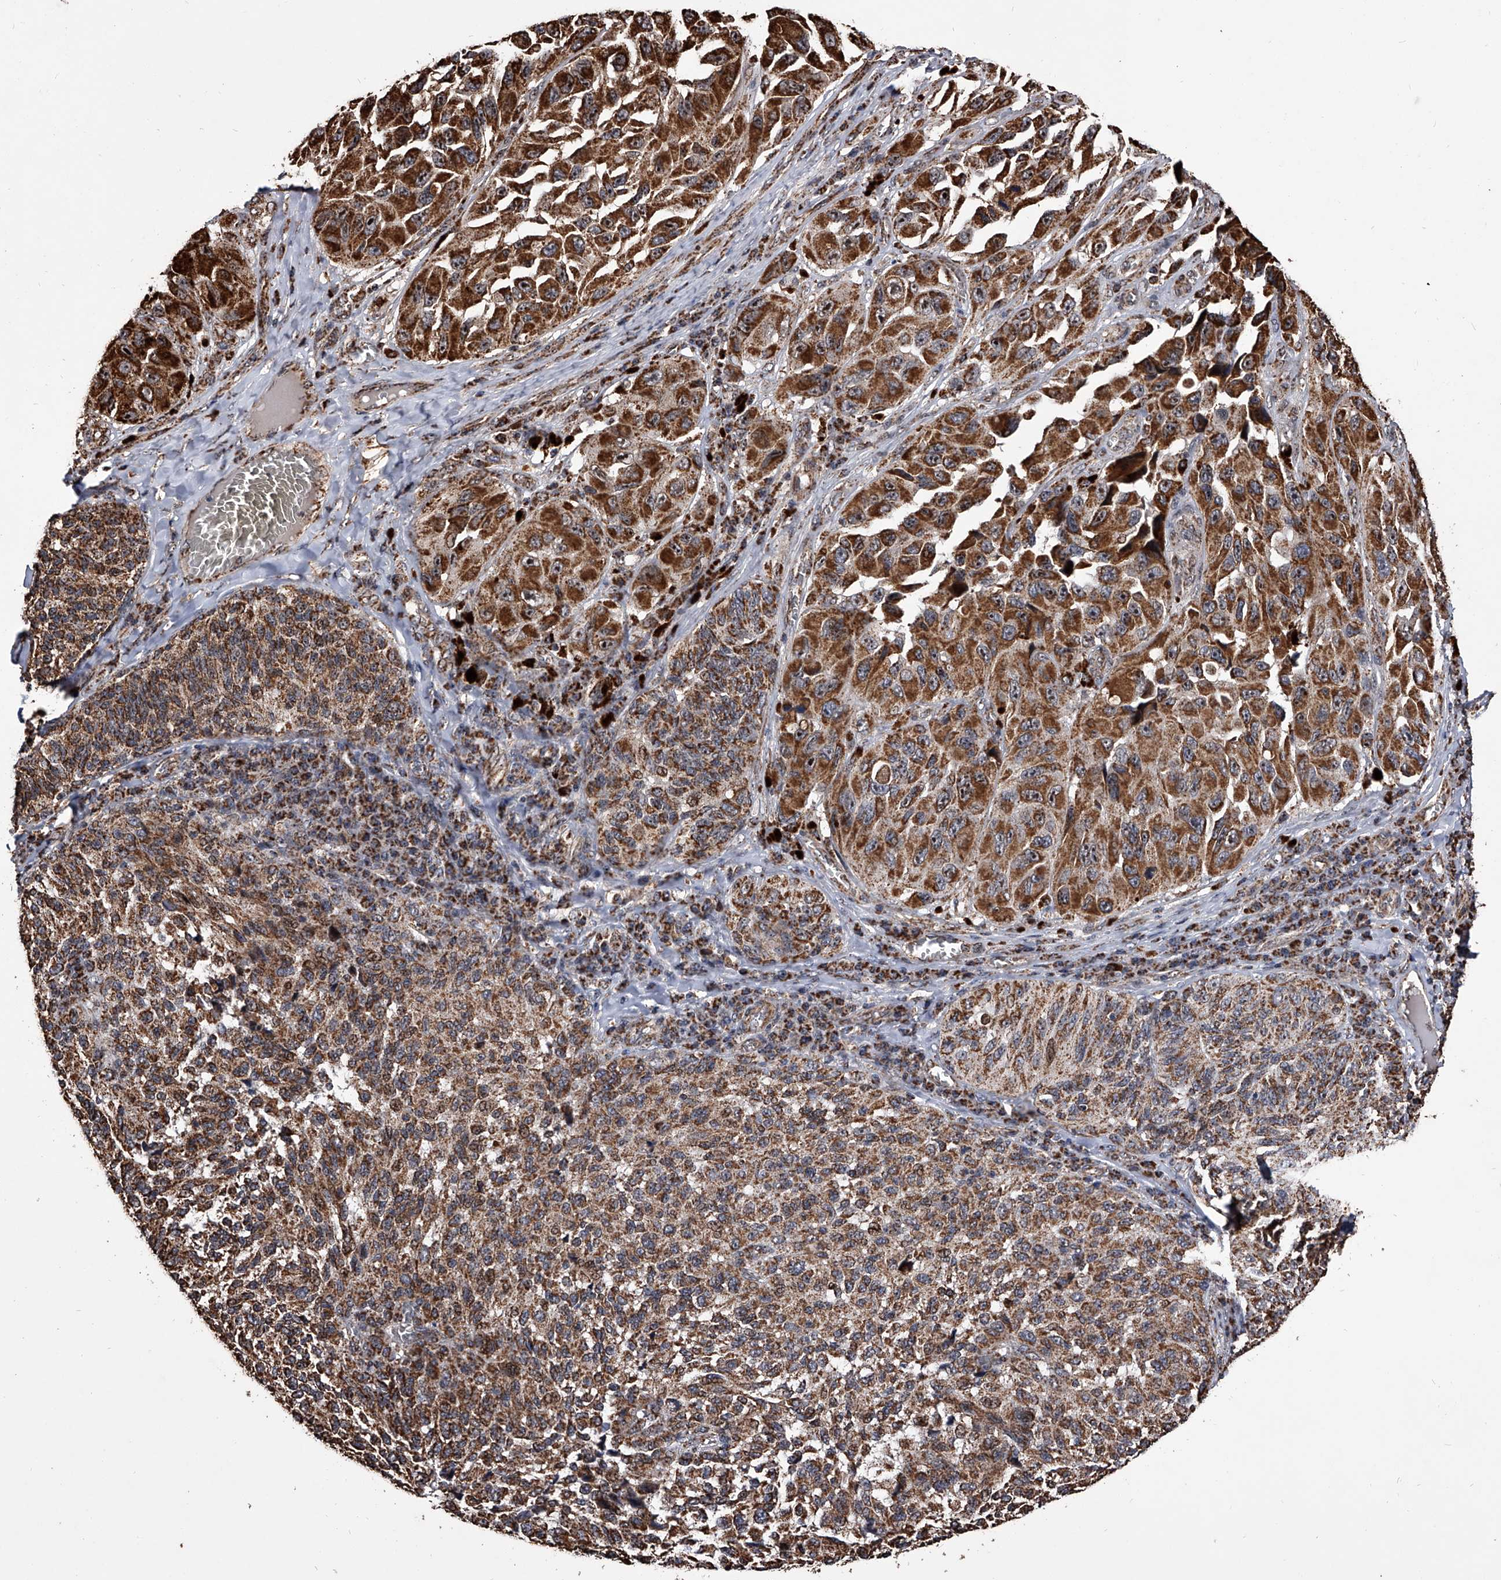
{"staining": {"intensity": "strong", "quantity": ">75%", "location": "cytoplasmic/membranous"}, "tissue": "melanoma", "cell_type": "Tumor cells", "image_type": "cancer", "snomed": [{"axis": "morphology", "description": "Malignant melanoma, NOS"}, {"axis": "topography", "description": "Skin"}], "caption": "Strong cytoplasmic/membranous expression is appreciated in approximately >75% of tumor cells in malignant melanoma. The staining was performed using DAB to visualize the protein expression in brown, while the nuclei were stained in blue with hematoxylin (Magnification: 20x).", "gene": "SMPDL3A", "patient": {"sex": "female", "age": 73}}